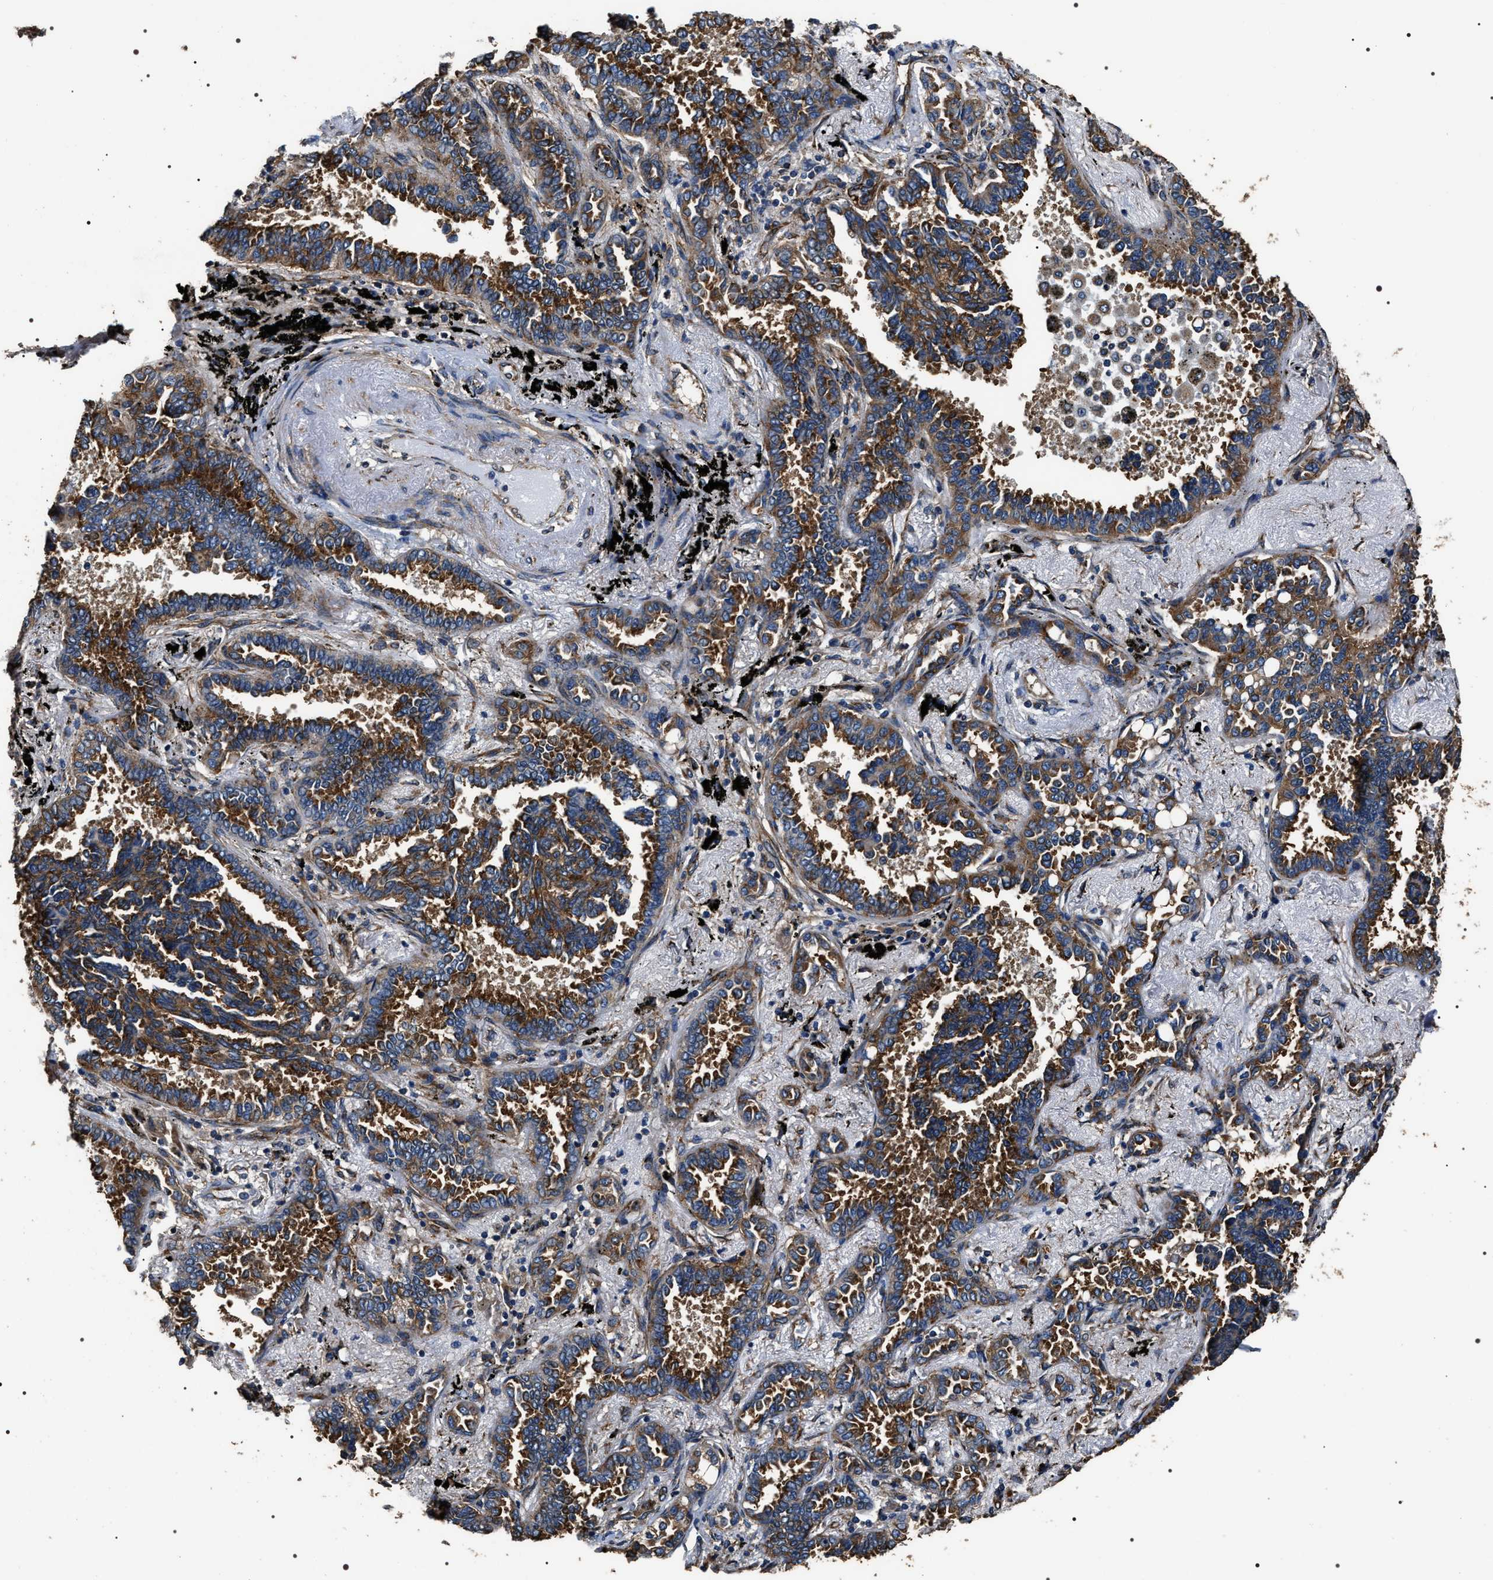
{"staining": {"intensity": "moderate", "quantity": ">75%", "location": "cytoplasmic/membranous"}, "tissue": "lung cancer", "cell_type": "Tumor cells", "image_type": "cancer", "snomed": [{"axis": "morphology", "description": "Adenocarcinoma, NOS"}, {"axis": "topography", "description": "Lung"}], "caption": "Protein expression by immunohistochemistry (IHC) shows moderate cytoplasmic/membranous staining in approximately >75% of tumor cells in lung cancer.", "gene": "KTN1", "patient": {"sex": "male", "age": 59}}